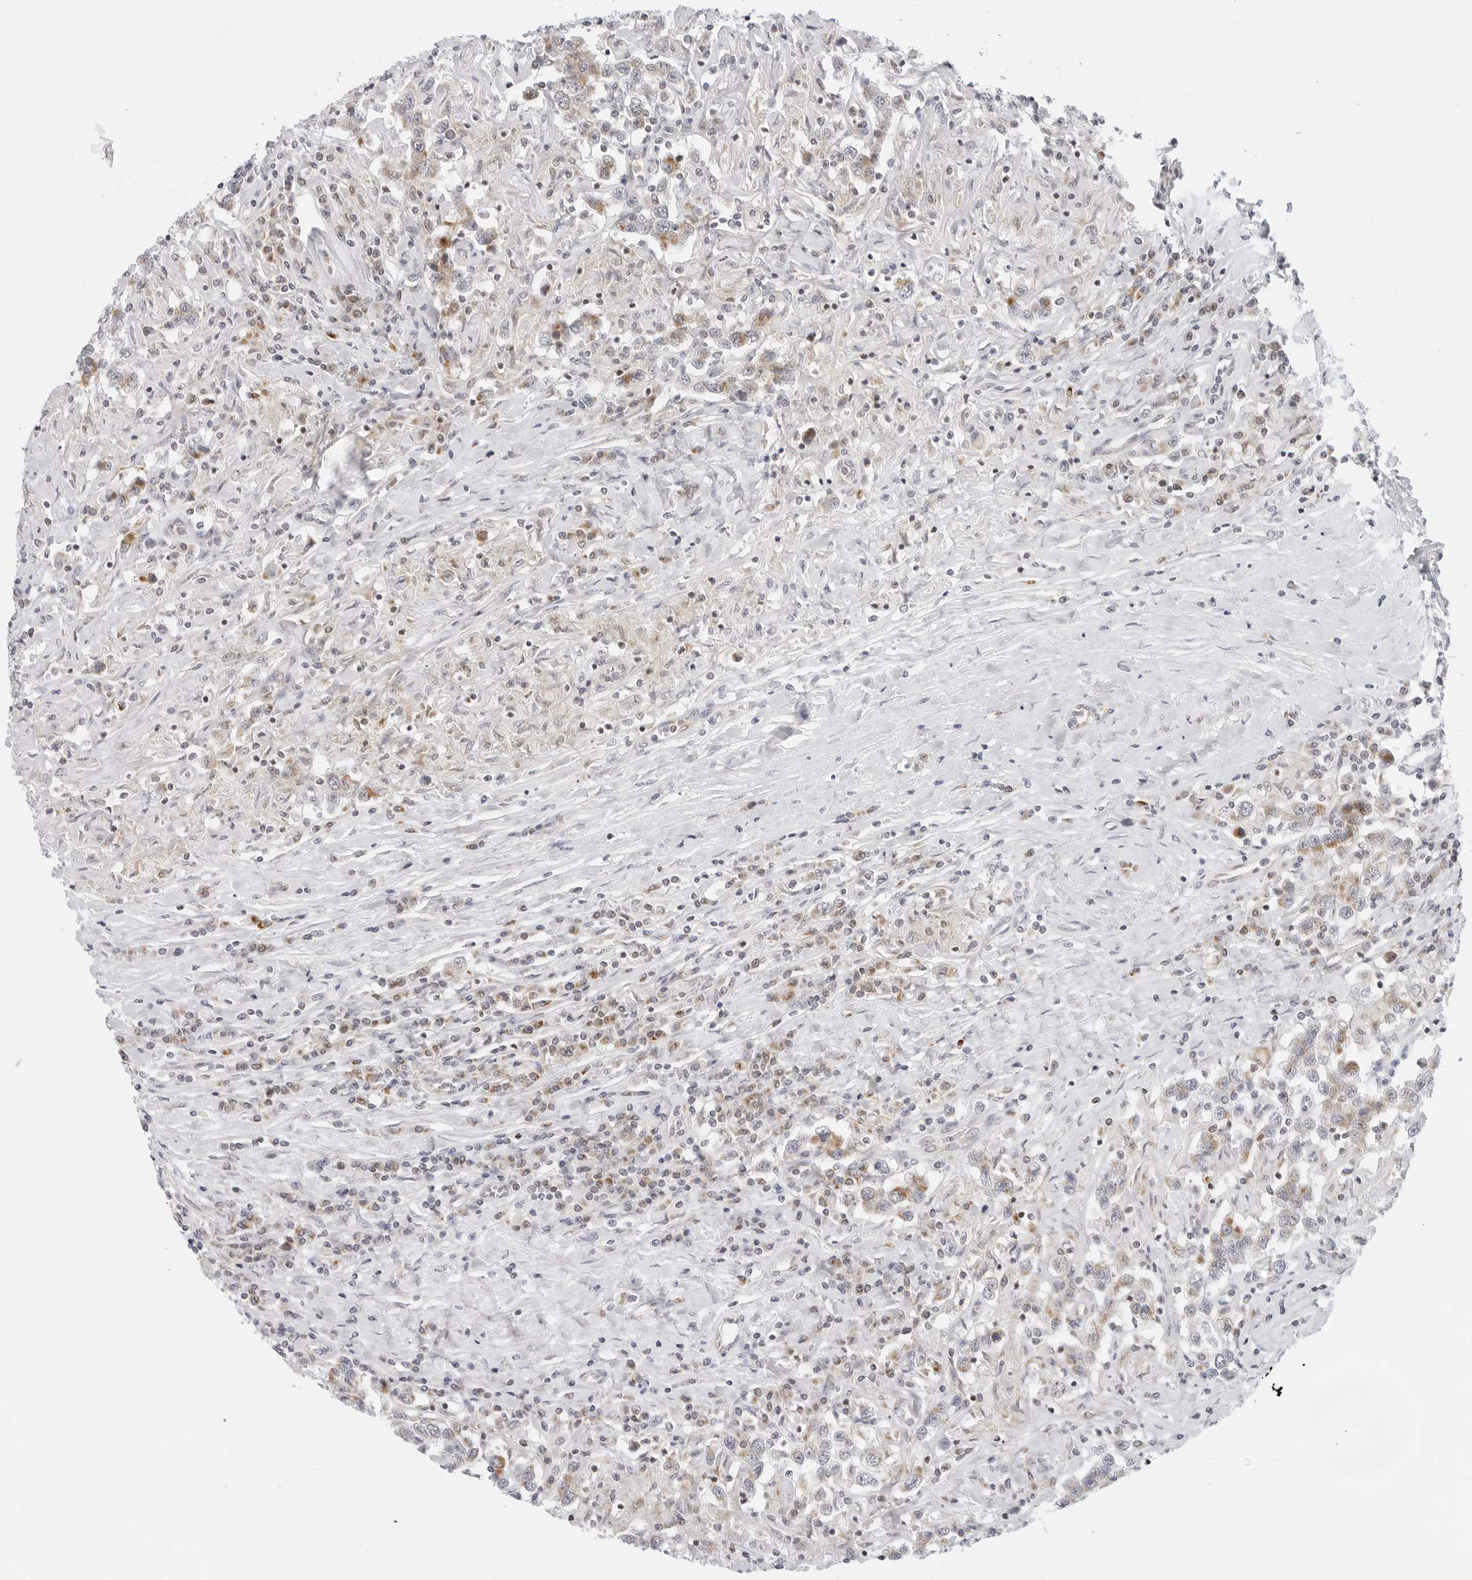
{"staining": {"intensity": "moderate", "quantity": ">75%", "location": "cytoplasmic/membranous"}, "tissue": "testis cancer", "cell_type": "Tumor cells", "image_type": "cancer", "snomed": [{"axis": "morphology", "description": "Seminoma, NOS"}, {"axis": "topography", "description": "Testis"}], "caption": "This image exhibits testis cancer (seminoma) stained with immunohistochemistry to label a protein in brown. The cytoplasmic/membranous of tumor cells show moderate positivity for the protein. Nuclei are counter-stained blue.", "gene": "CIART", "patient": {"sex": "male", "age": 41}}